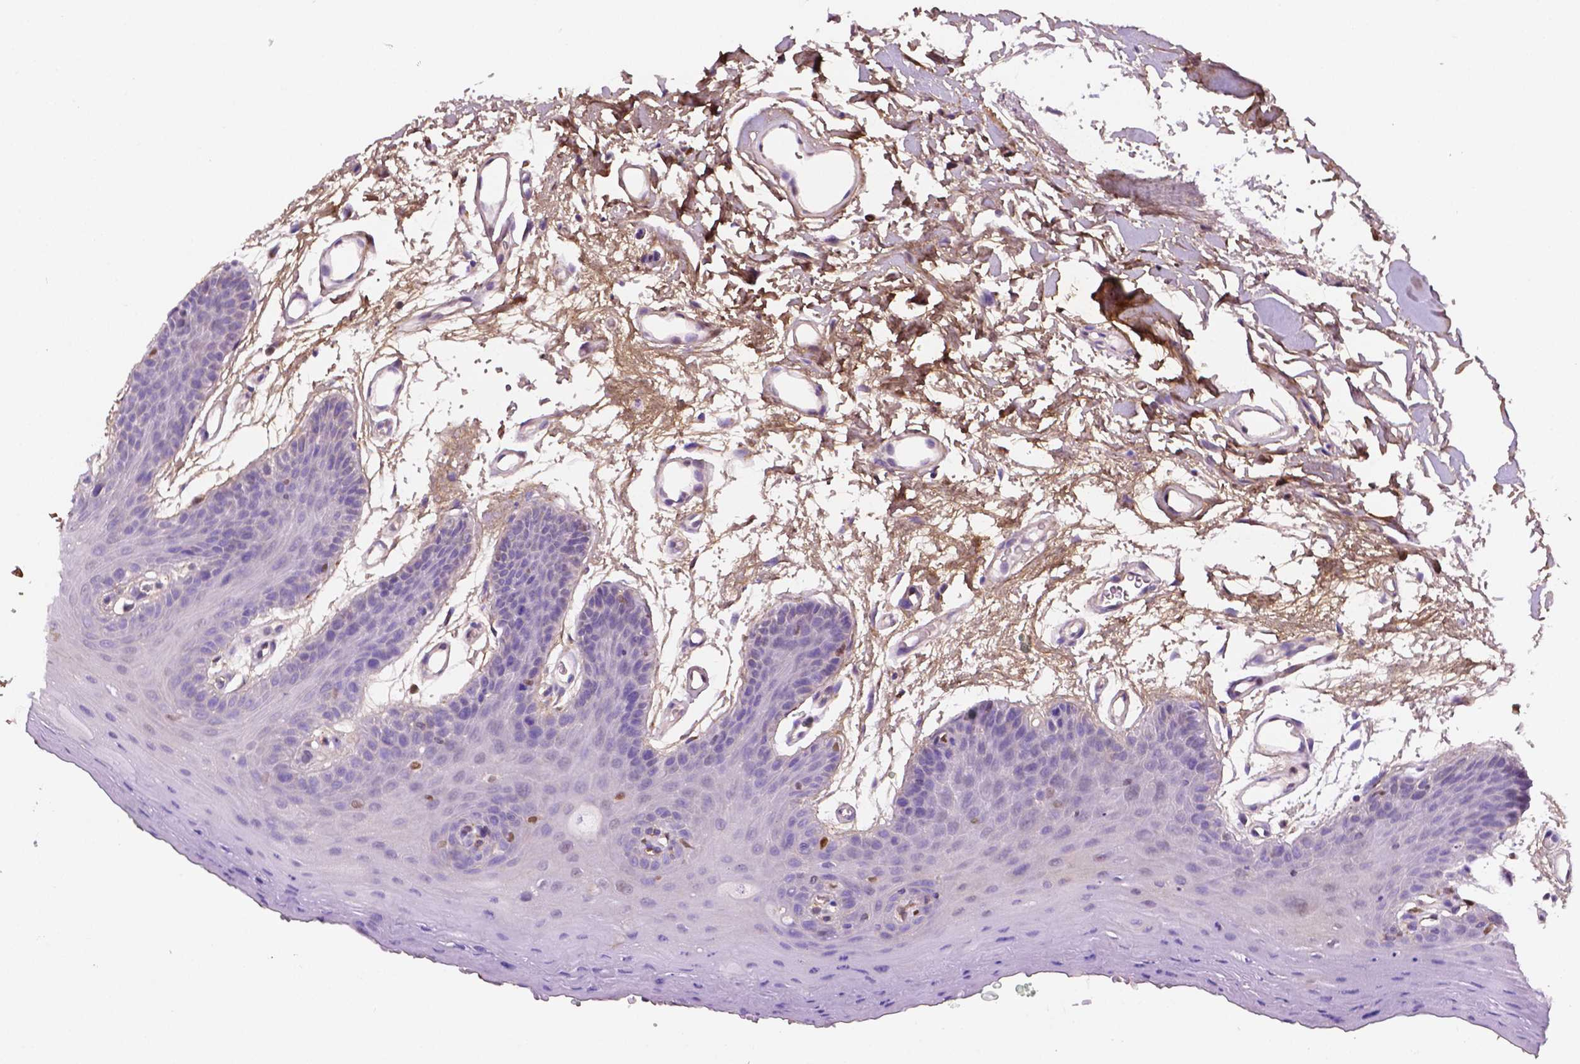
{"staining": {"intensity": "weak", "quantity": "<25%", "location": "nuclear"}, "tissue": "oral mucosa", "cell_type": "Squamous epithelial cells", "image_type": "normal", "snomed": [{"axis": "morphology", "description": "Normal tissue, NOS"}, {"axis": "morphology", "description": "Squamous cell carcinoma, NOS"}, {"axis": "topography", "description": "Oral tissue"}, {"axis": "topography", "description": "Head-Neck"}], "caption": "Immunohistochemistry (IHC) photomicrograph of unremarkable oral mucosa: human oral mucosa stained with DAB reveals no significant protein staining in squamous epithelial cells. The staining was performed using DAB to visualize the protein expression in brown, while the nuclei were stained in blue with hematoxylin (Magnification: 20x).", "gene": "DCN", "patient": {"sex": "female", "age": 50}}